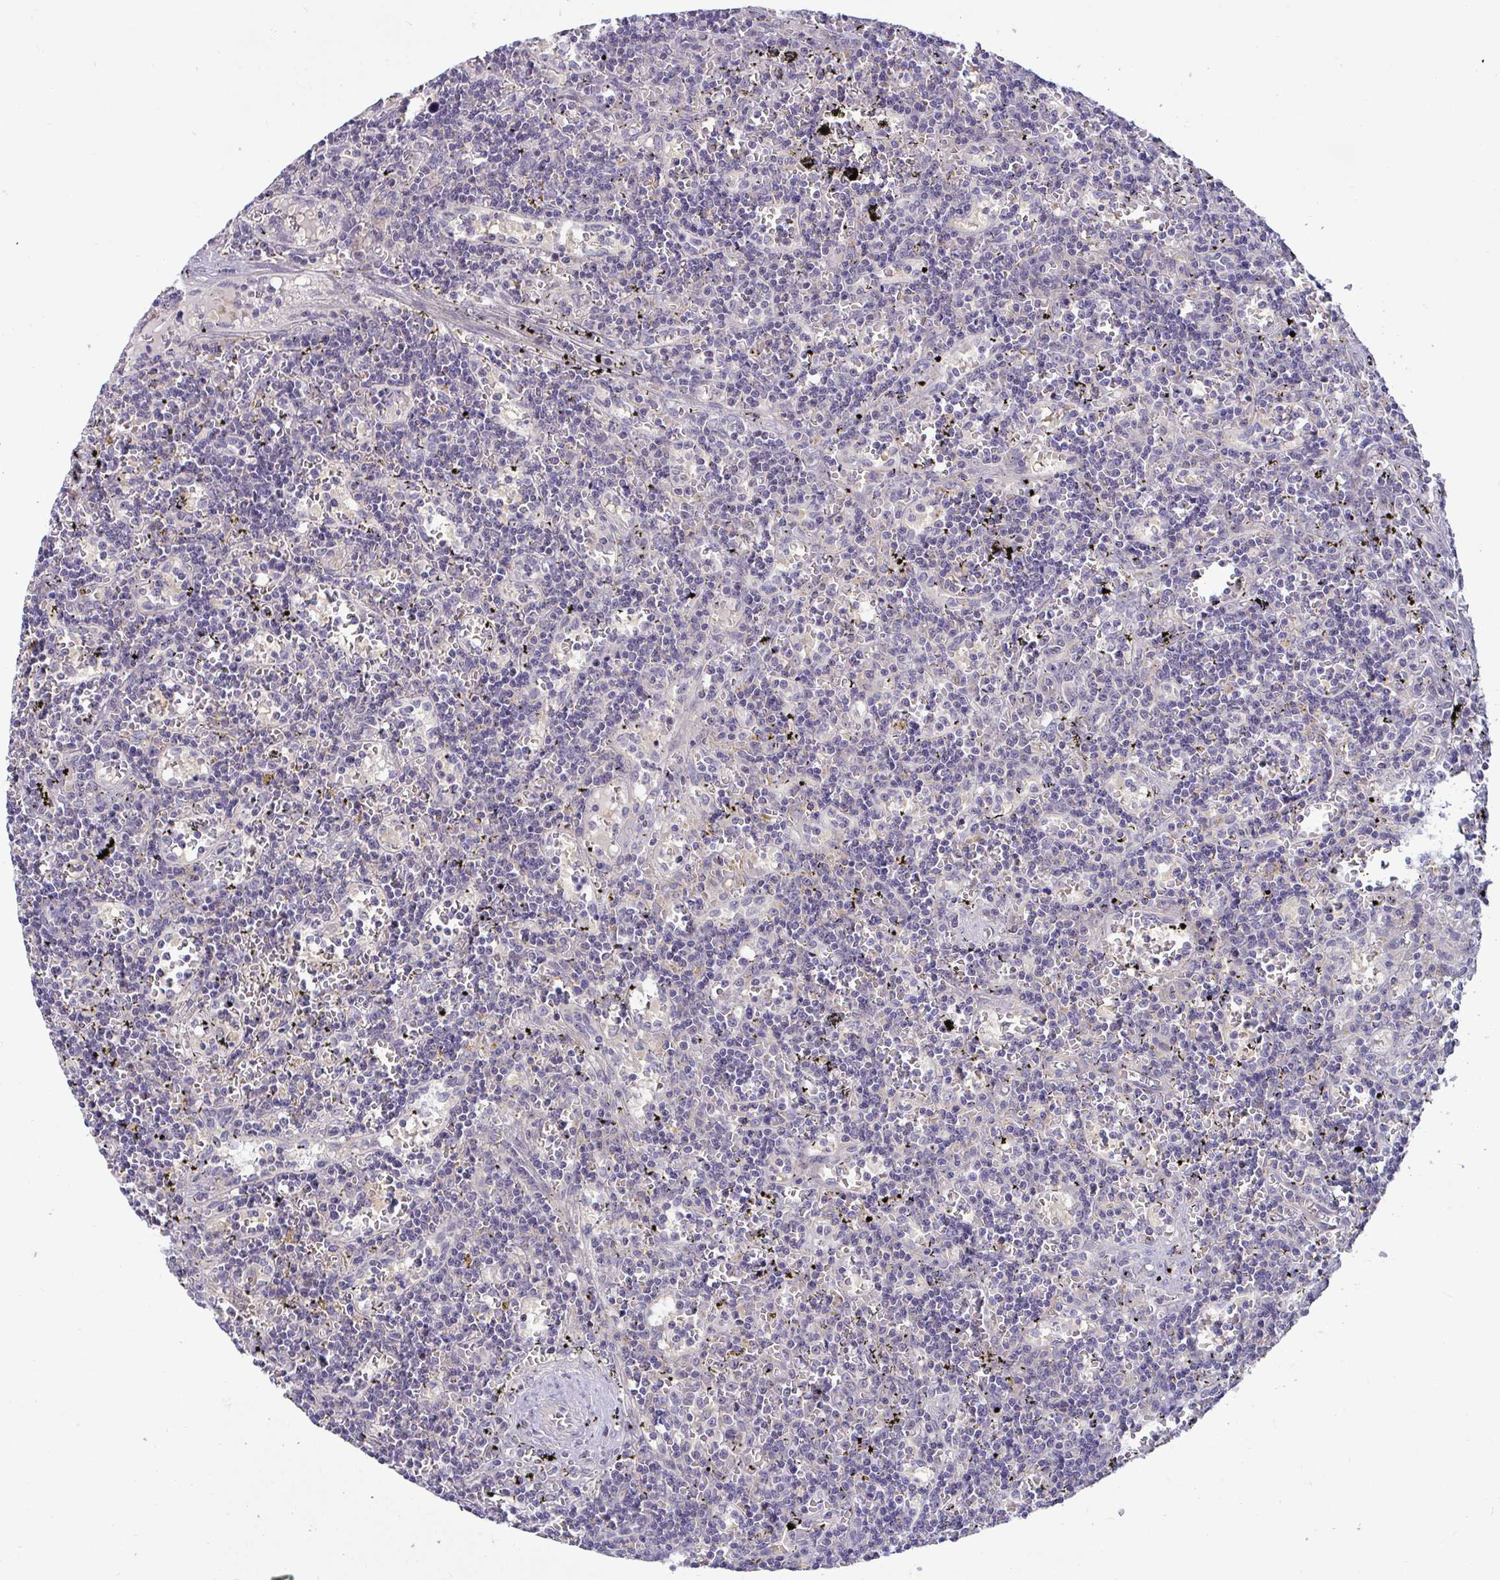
{"staining": {"intensity": "negative", "quantity": "none", "location": "none"}, "tissue": "lymphoma", "cell_type": "Tumor cells", "image_type": "cancer", "snomed": [{"axis": "morphology", "description": "Malignant lymphoma, non-Hodgkin's type, Low grade"}, {"axis": "topography", "description": "Spleen"}], "caption": "Tumor cells show no significant positivity in malignant lymphoma, non-Hodgkin's type (low-grade). Brightfield microscopy of IHC stained with DAB (brown) and hematoxylin (blue), captured at high magnification.", "gene": "GSTM1", "patient": {"sex": "male", "age": 60}}